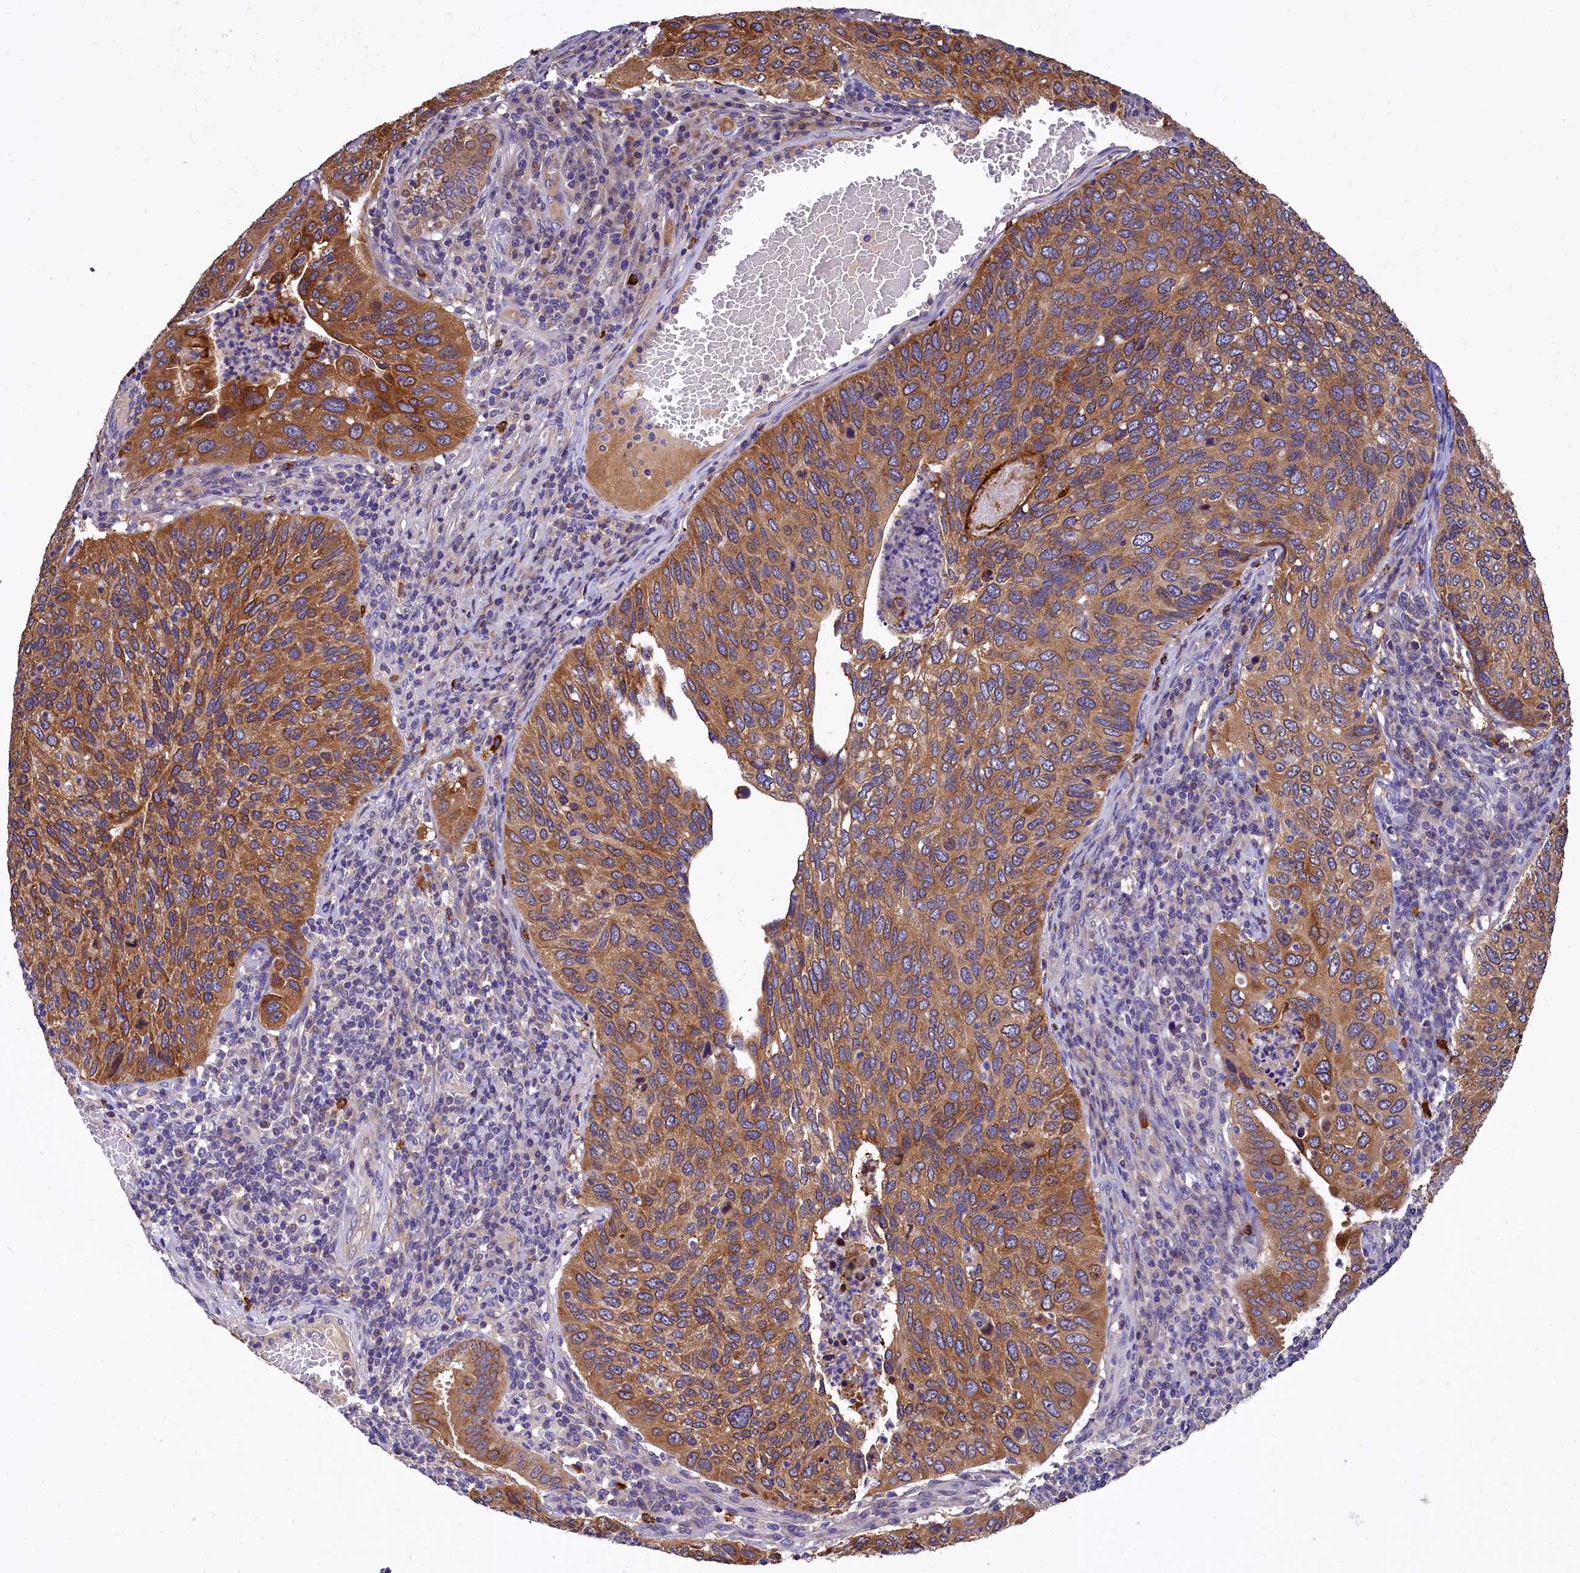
{"staining": {"intensity": "moderate", "quantity": ">75%", "location": "cytoplasmic/membranous"}, "tissue": "cervical cancer", "cell_type": "Tumor cells", "image_type": "cancer", "snomed": [{"axis": "morphology", "description": "Squamous cell carcinoma, NOS"}, {"axis": "topography", "description": "Cervix"}], "caption": "Immunohistochemistry histopathology image of neoplastic tissue: human cervical squamous cell carcinoma stained using immunohistochemistry (IHC) displays medium levels of moderate protein expression localized specifically in the cytoplasmic/membranous of tumor cells, appearing as a cytoplasmic/membranous brown color.", "gene": "EPS8L2", "patient": {"sex": "female", "age": 38}}